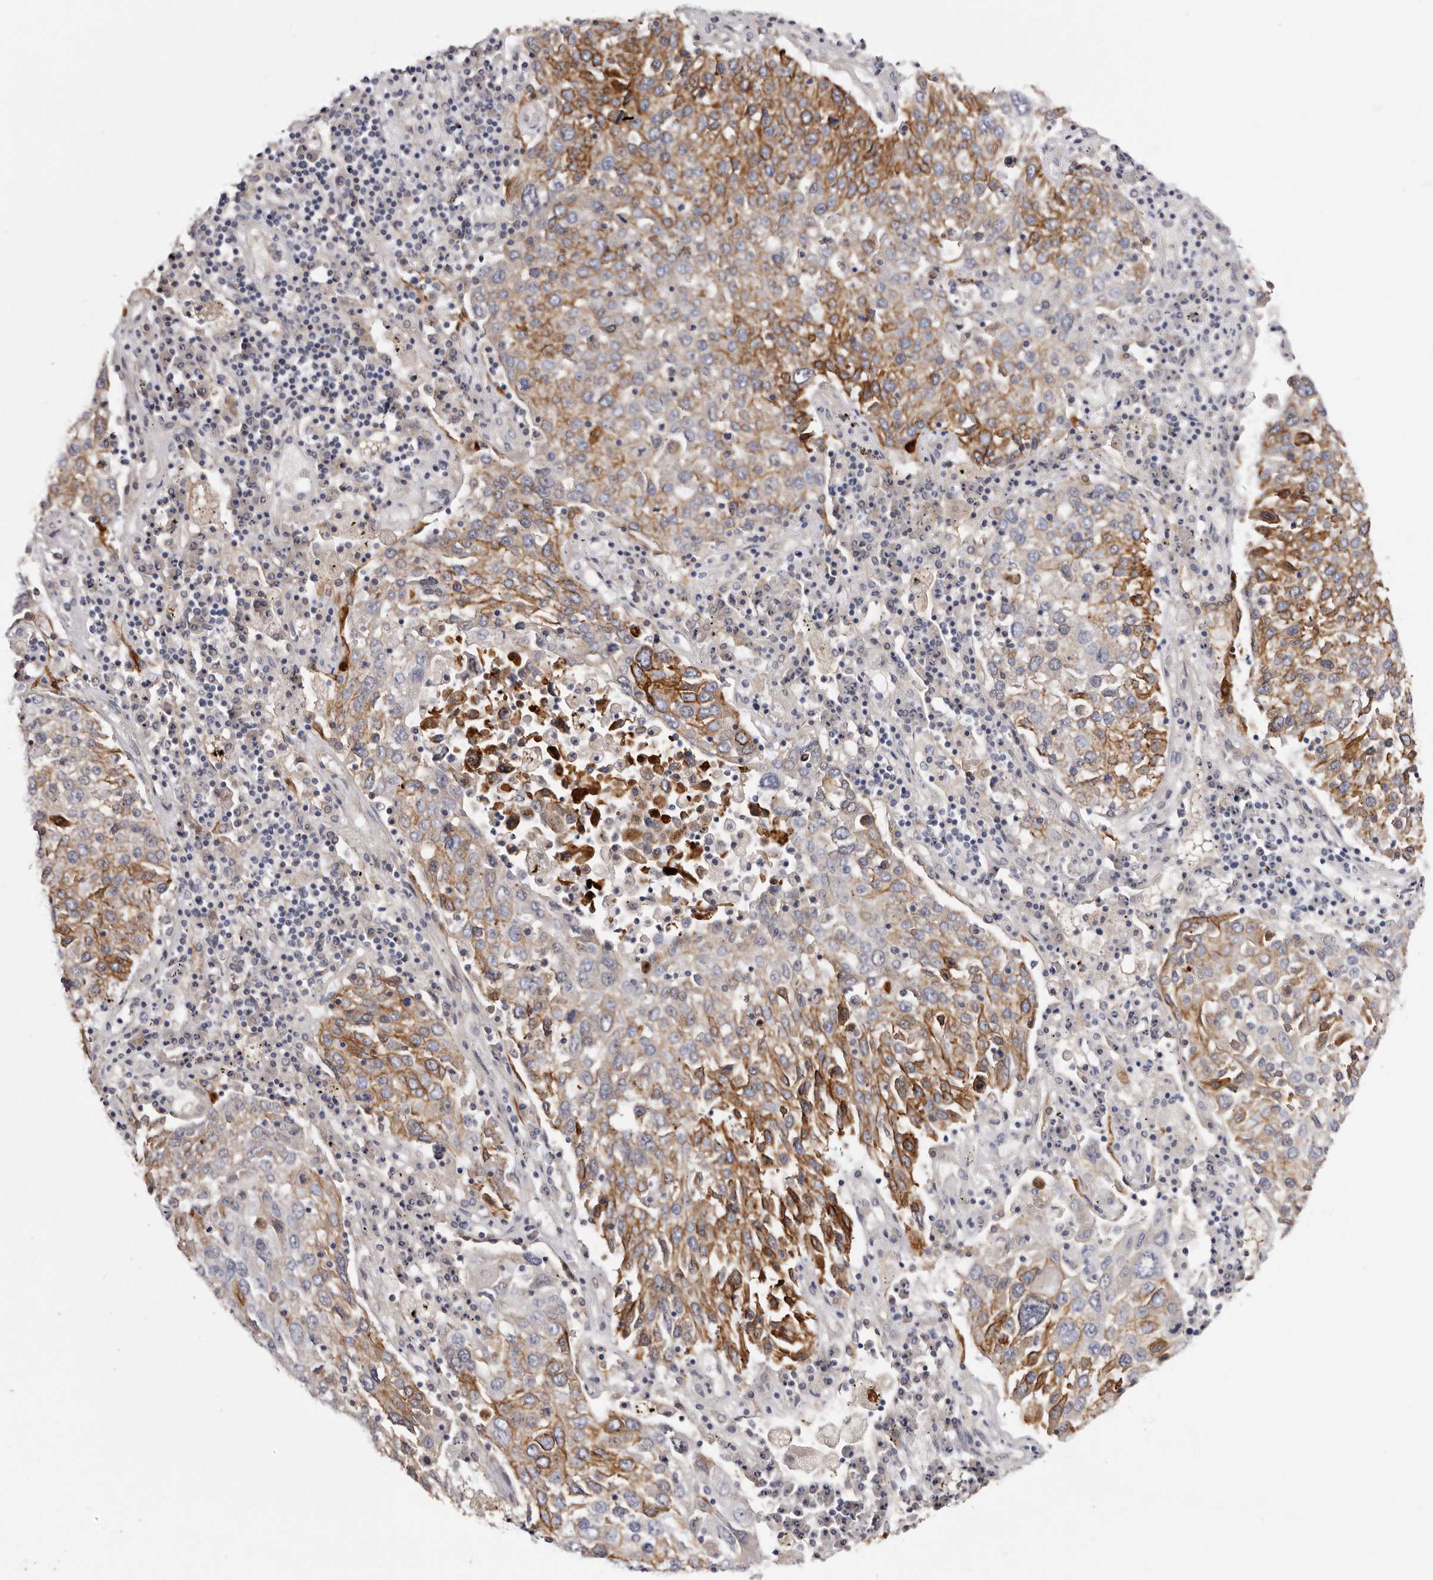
{"staining": {"intensity": "moderate", "quantity": ">75%", "location": "cytoplasmic/membranous"}, "tissue": "lung cancer", "cell_type": "Tumor cells", "image_type": "cancer", "snomed": [{"axis": "morphology", "description": "Squamous cell carcinoma, NOS"}, {"axis": "topography", "description": "Lung"}], "caption": "Squamous cell carcinoma (lung) stained for a protein displays moderate cytoplasmic/membranous positivity in tumor cells. (DAB IHC with brightfield microscopy, high magnification).", "gene": "STK16", "patient": {"sex": "male", "age": 65}}